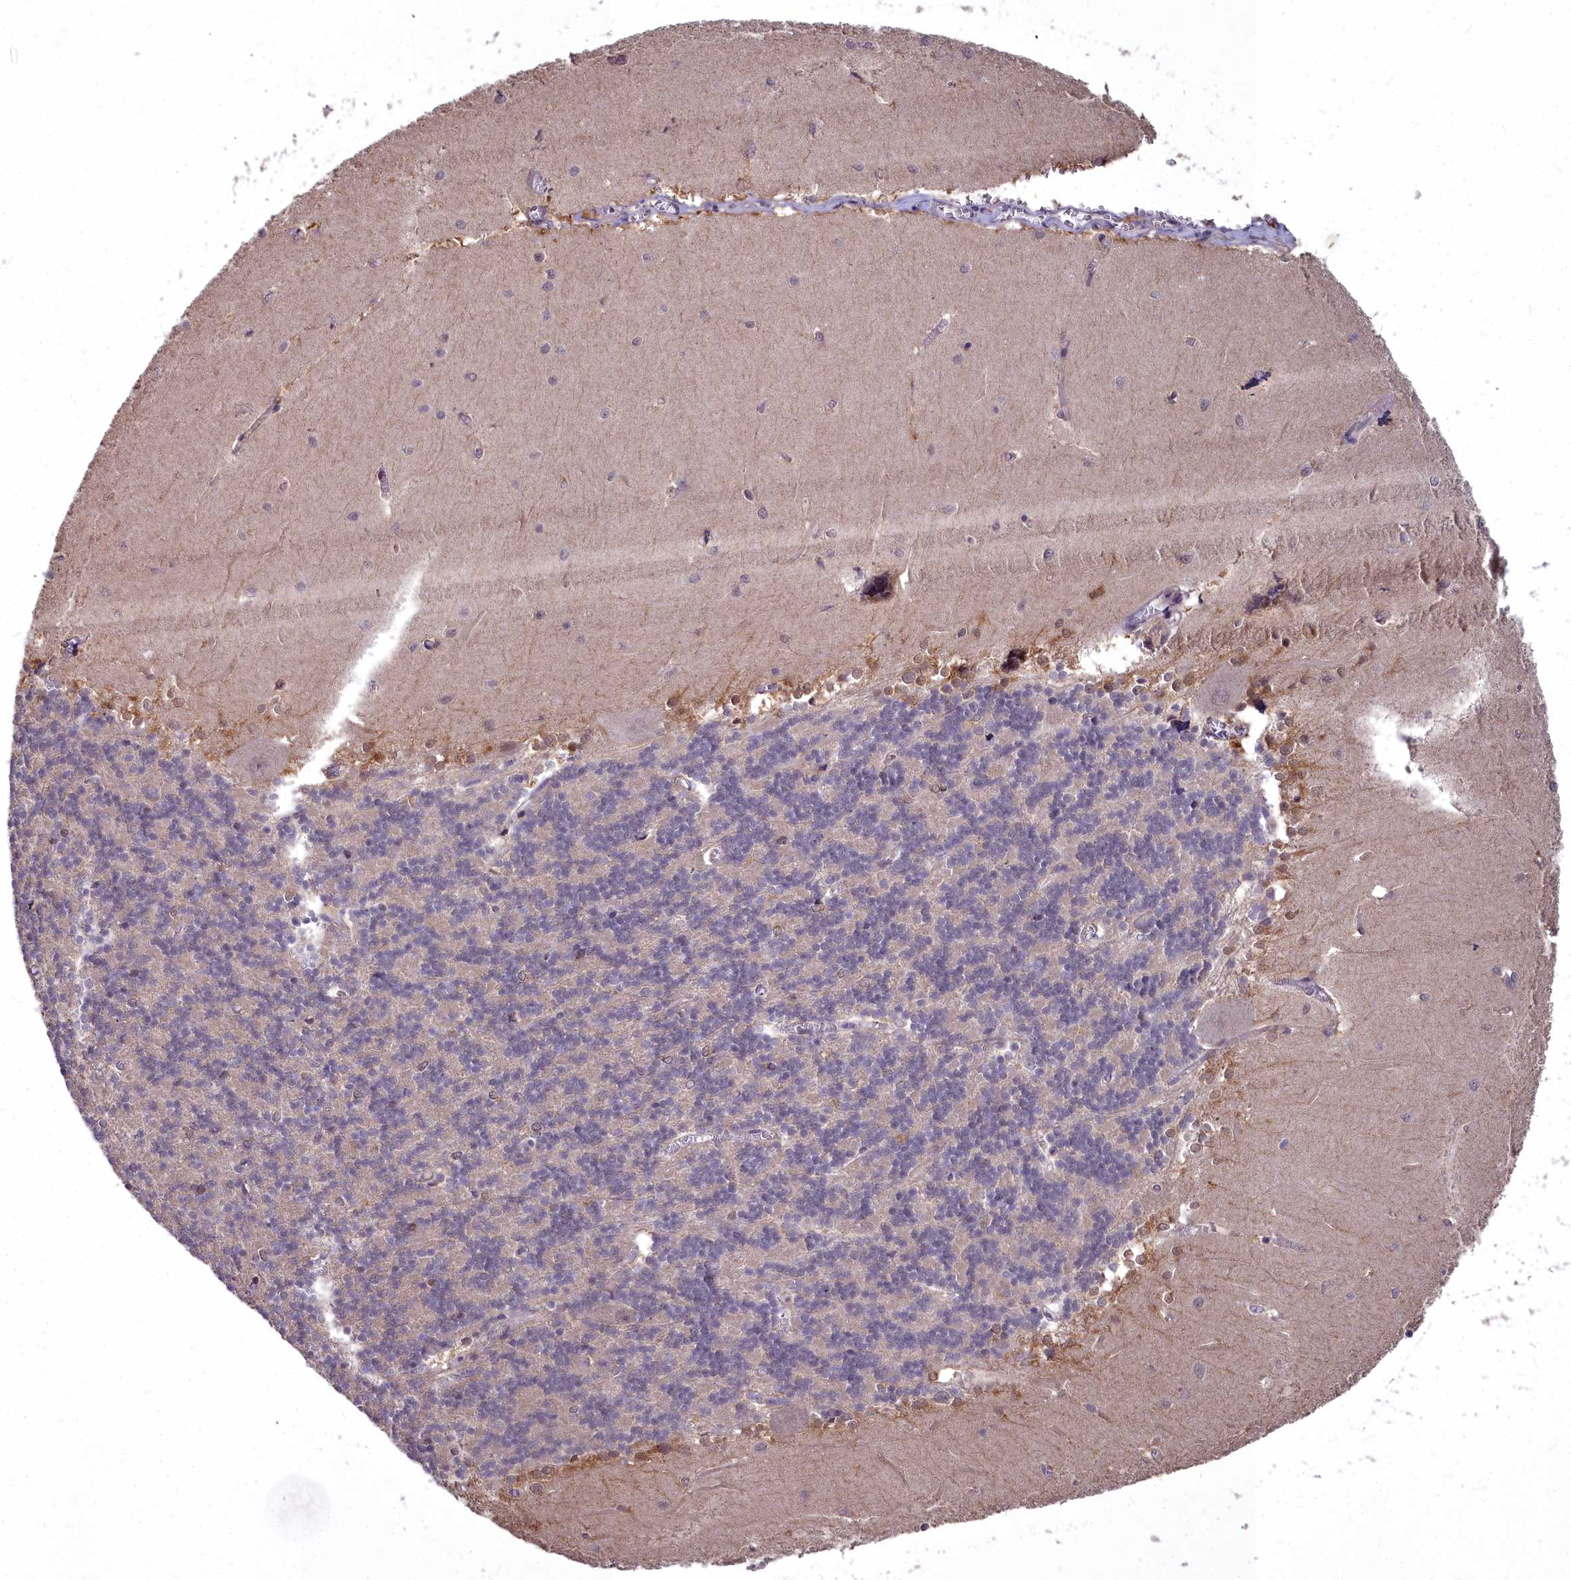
{"staining": {"intensity": "negative", "quantity": "none", "location": "none"}, "tissue": "cerebellum", "cell_type": "Cells in granular layer", "image_type": "normal", "snomed": [{"axis": "morphology", "description": "Normal tissue, NOS"}, {"axis": "topography", "description": "Cerebellum"}], "caption": "Immunohistochemistry image of benign cerebellum: cerebellum stained with DAB shows no significant protein staining in cells in granular layer. (Brightfield microscopy of DAB (3,3'-diaminobenzidine) immunohistochemistry (IHC) at high magnification).", "gene": "MICU2", "patient": {"sex": "male", "age": 37}}